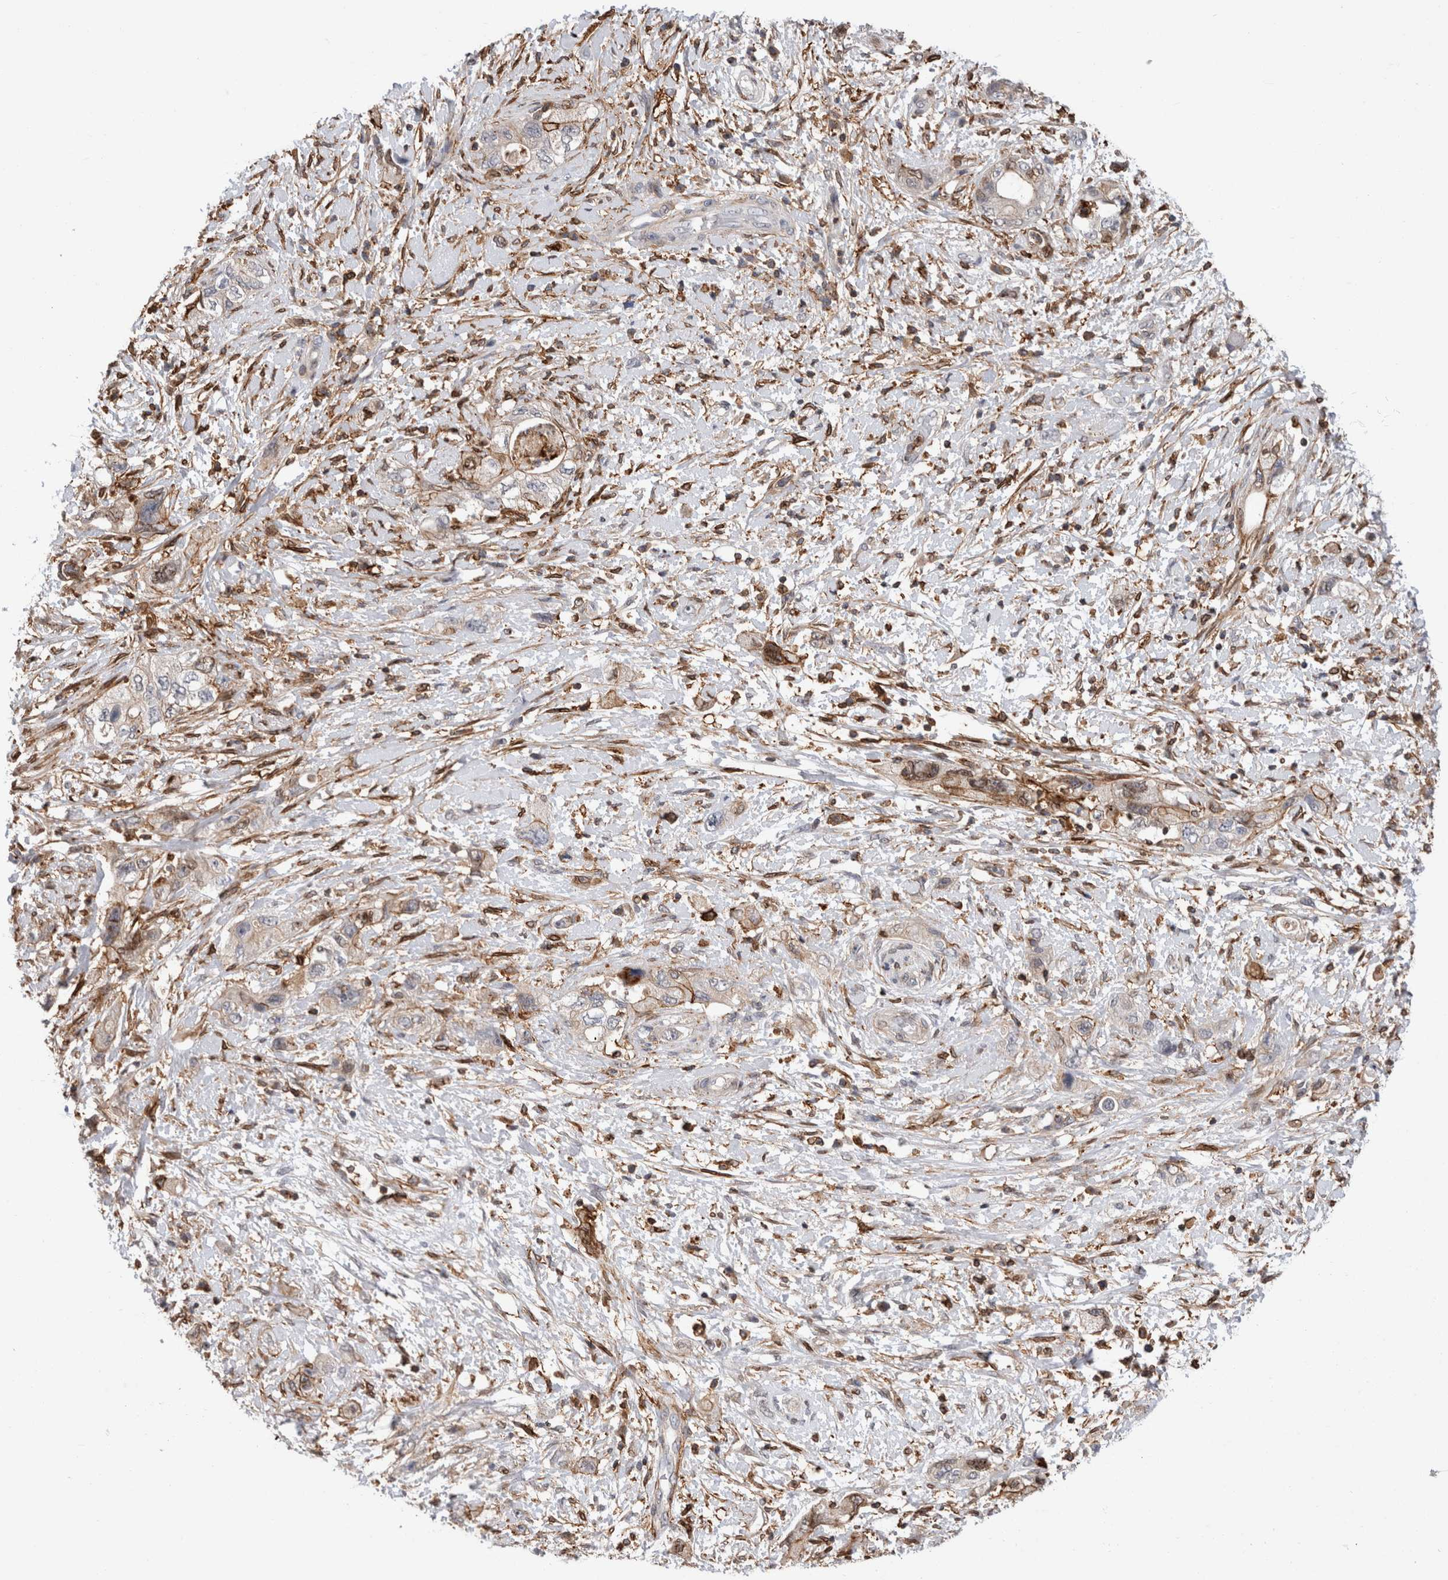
{"staining": {"intensity": "negative", "quantity": "none", "location": "none"}, "tissue": "pancreatic cancer", "cell_type": "Tumor cells", "image_type": "cancer", "snomed": [{"axis": "morphology", "description": "Adenocarcinoma, NOS"}, {"axis": "topography", "description": "Pancreas"}], "caption": "Immunohistochemical staining of pancreatic adenocarcinoma shows no significant staining in tumor cells.", "gene": "CCDC88B", "patient": {"sex": "female", "age": 73}}